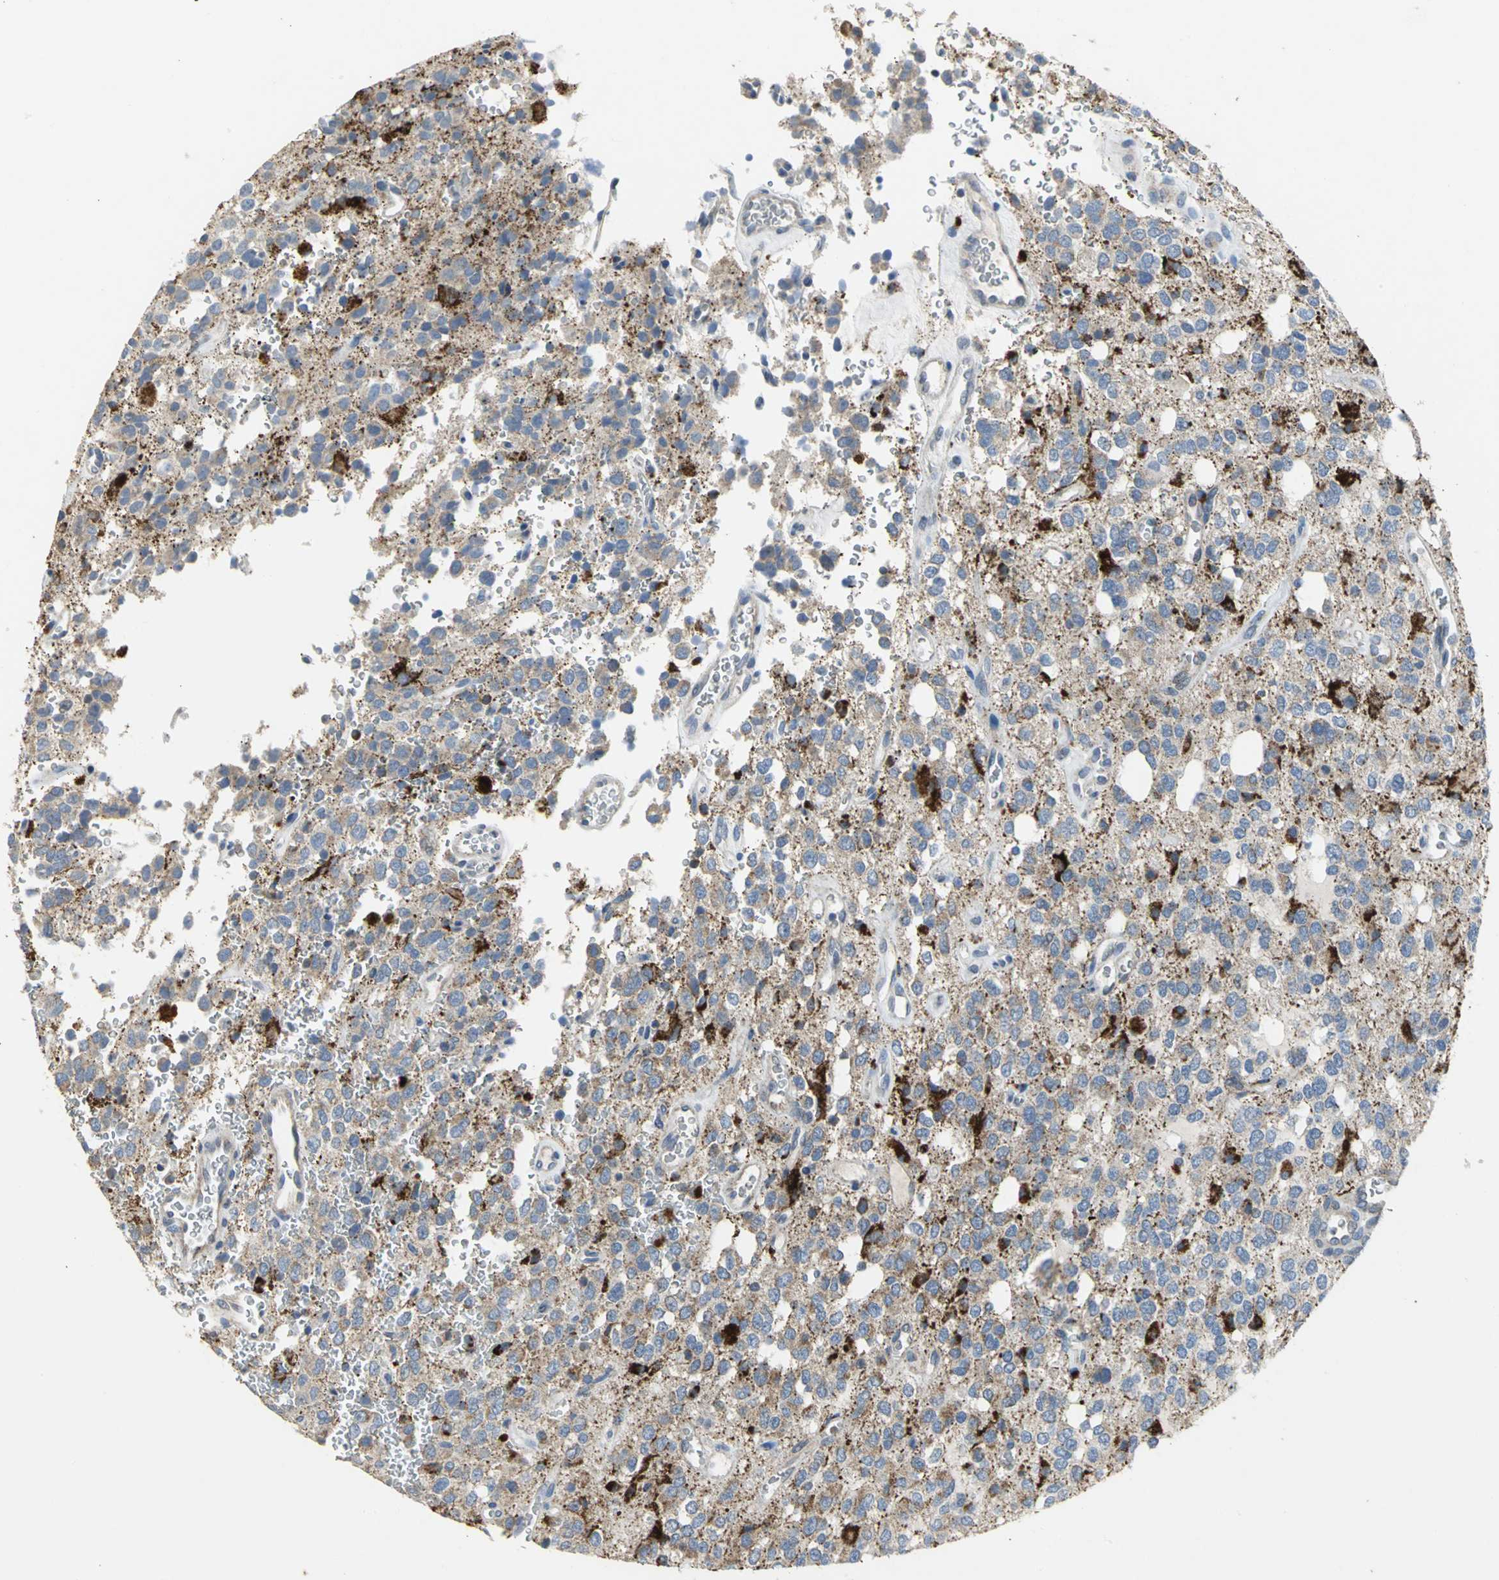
{"staining": {"intensity": "strong", "quantity": "25%-75%", "location": "cytoplasmic/membranous"}, "tissue": "glioma", "cell_type": "Tumor cells", "image_type": "cancer", "snomed": [{"axis": "morphology", "description": "Glioma, malignant, High grade"}, {"axis": "topography", "description": "Brain"}], "caption": "This is a micrograph of IHC staining of glioma, which shows strong positivity in the cytoplasmic/membranous of tumor cells.", "gene": "SPPL2B", "patient": {"sex": "male", "age": 47}}